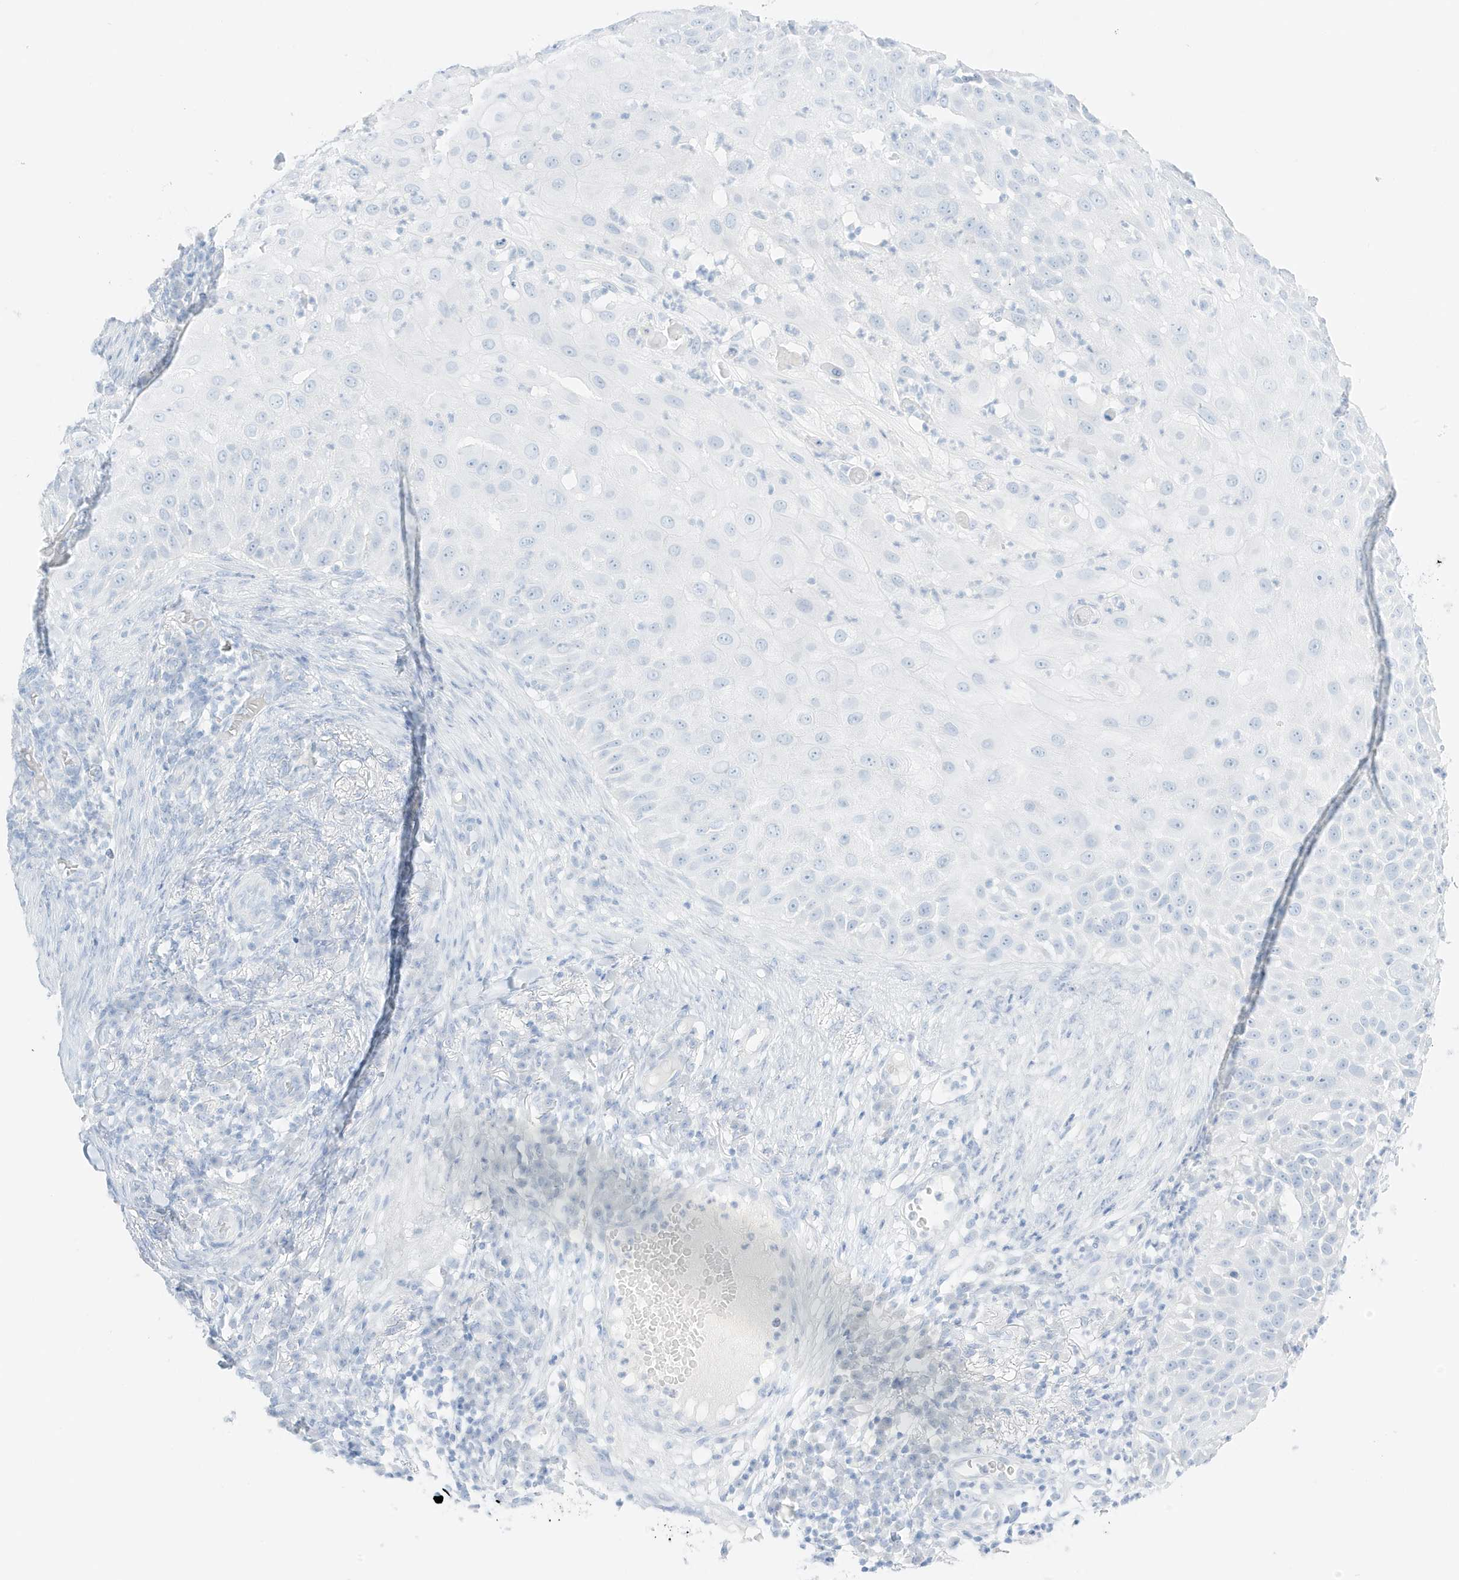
{"staining": {"intensity": "negative", "quantity": "none", "location": "none"}, "tissue": "skin cancer", "cell_type": "Tumor cells", "image_type": "cancer", "snomed": [{"axis": "morphology", "description": "Squamous cell carcinoma, NOS"}, {"axis": "topography", "description": "Skin"}], "caption": "A high-resolution micrograph shows IHC staining of skin cancer, which displays no significant positivity in tumor cells.", "gene": "SLC22A13", "patient": {"sex": "female", "age": 44}}